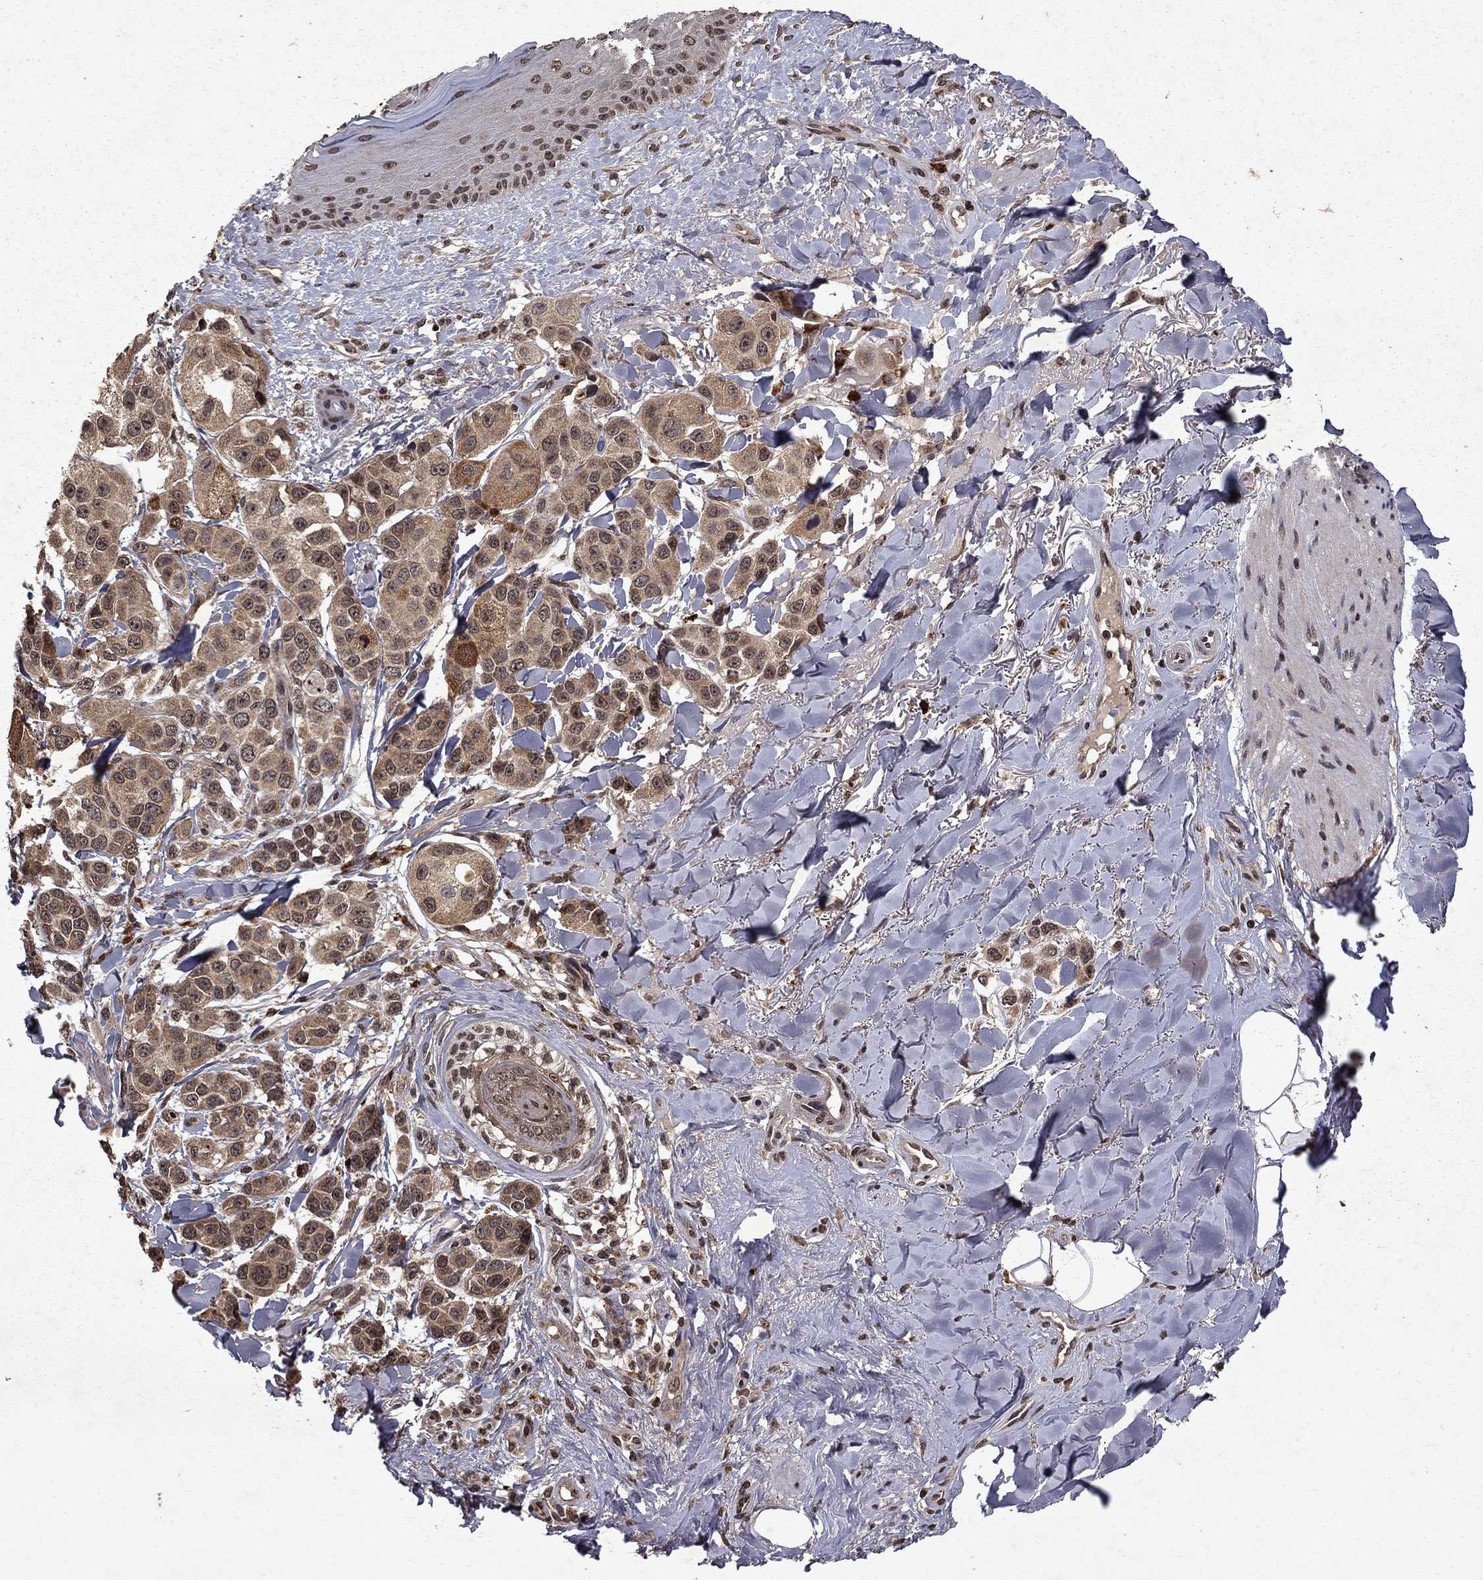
{"staining": {"intensity": "weak", "quantity": "25%-75%", "location": "cytoplasmic/membranous"}, "tissue": "melanoma", "cell_type": "Tumor cells", "image_type": "cancer", "snomed": [{"axis": "morphology", "description": "Malignant melanoma, NOS"}, {"axis": "topography", "description": "Skin"}], "caption": "Immunohistochemistry (IHC) photomicrograph of neoplastic tissue: melanoma stained using immunohistochemistry displays low levels of weak protein expression localized specifically in the cytoplasmic/membranous of tumor cells, appearing as a cytoplasmic/membranous brown color.", "gene": "PIN4", "patient": {"sex": "male", "age": 57}}